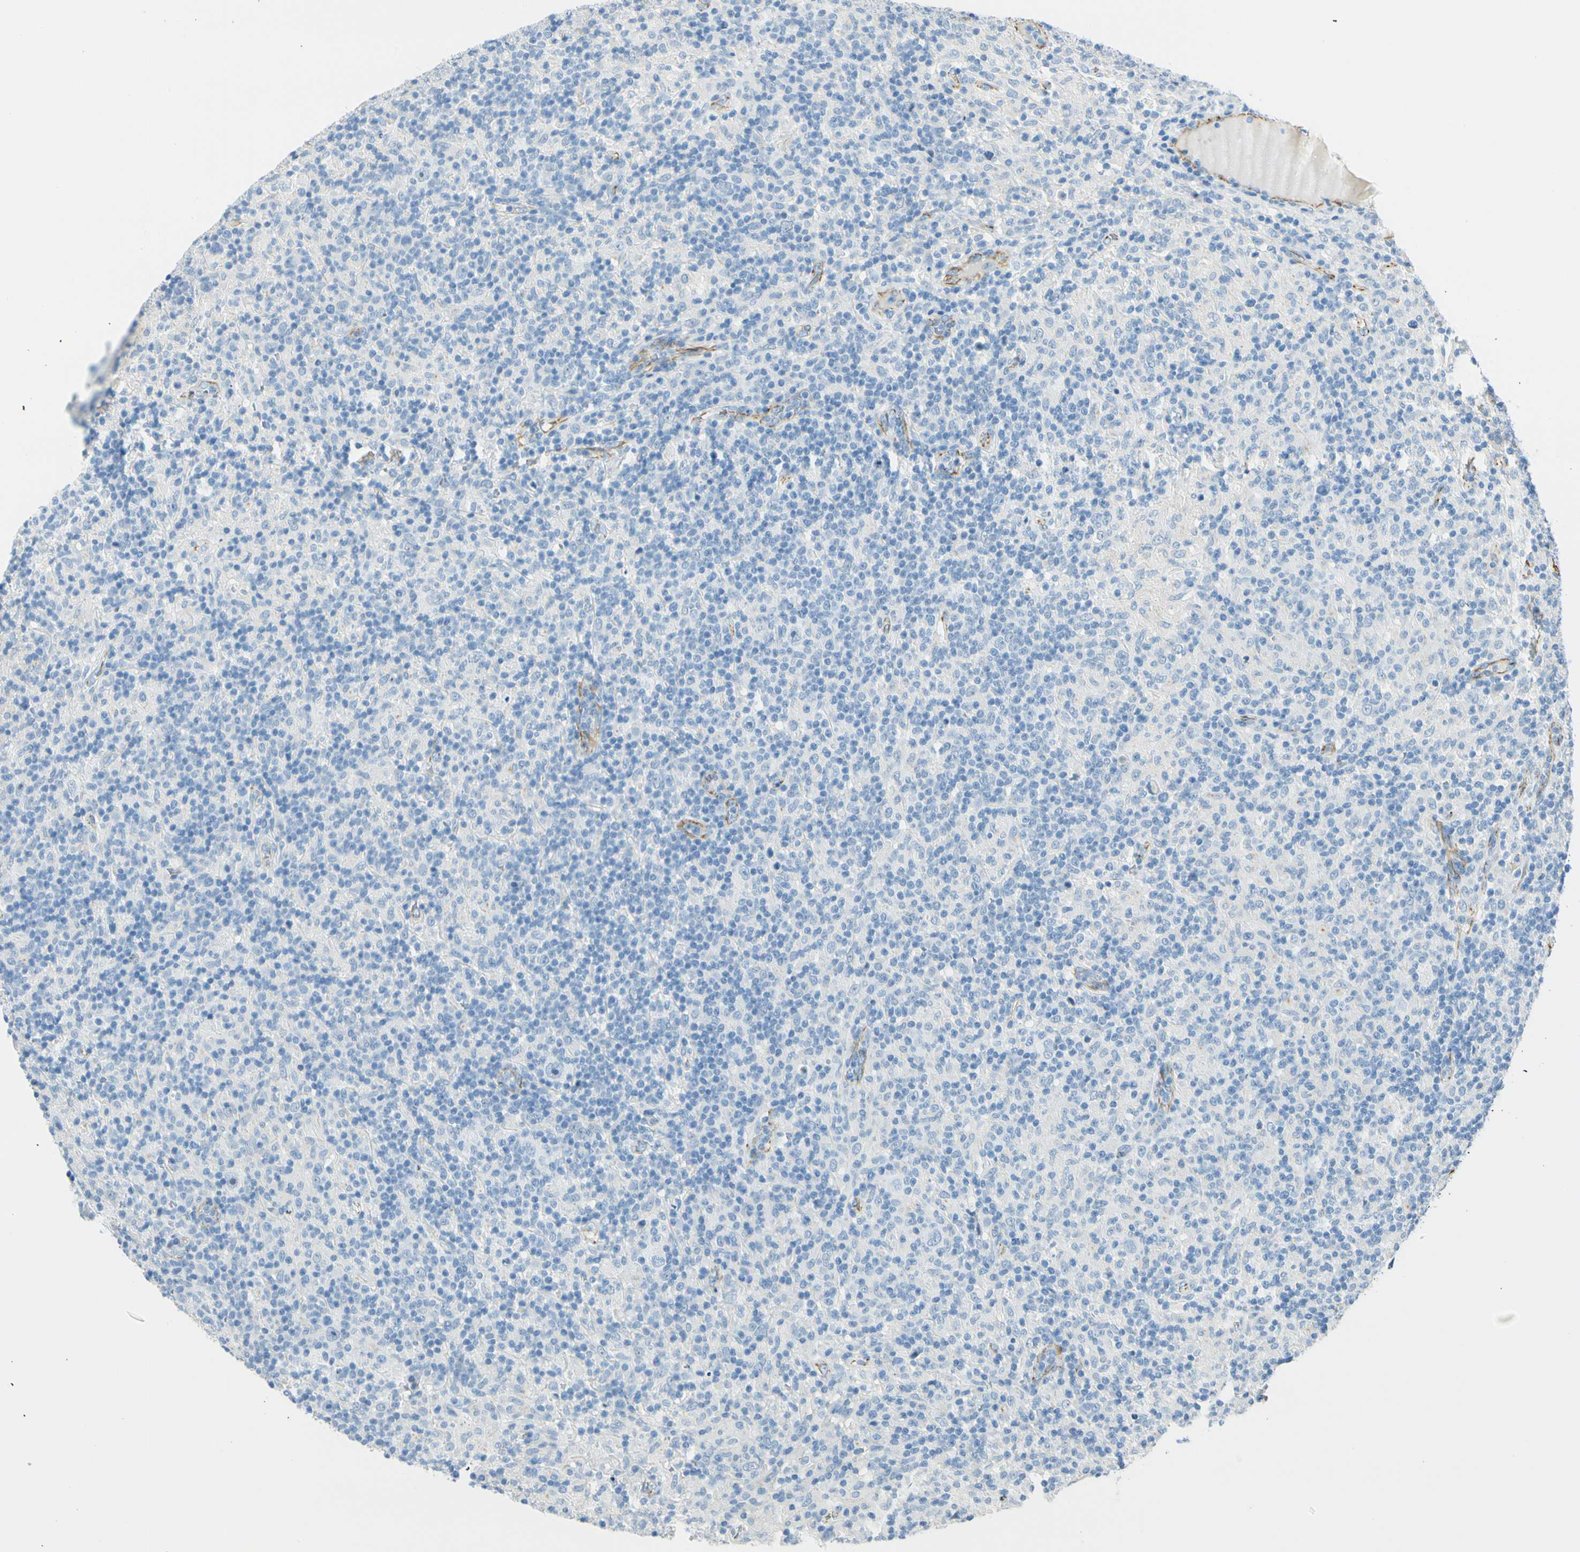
{"staining": {"intensity": "negative", "quantity": "none", "location": "none"}, "tissue": "lymphoma", "cell_type": "Tumor cells", "image_type": "cancer", "snomed": [{"axis": "morphology", "description": "Hodgkin's disease, NOS"}, {"axis": "topography", "description": "Lymph node"}], "caption": "Immunohistochemical staining of Hodgkin's disease demonstrates no significant positivity in tumor cells.", "gene": "VPS9D1", "patient": {"sex": "male", "age": 70}}